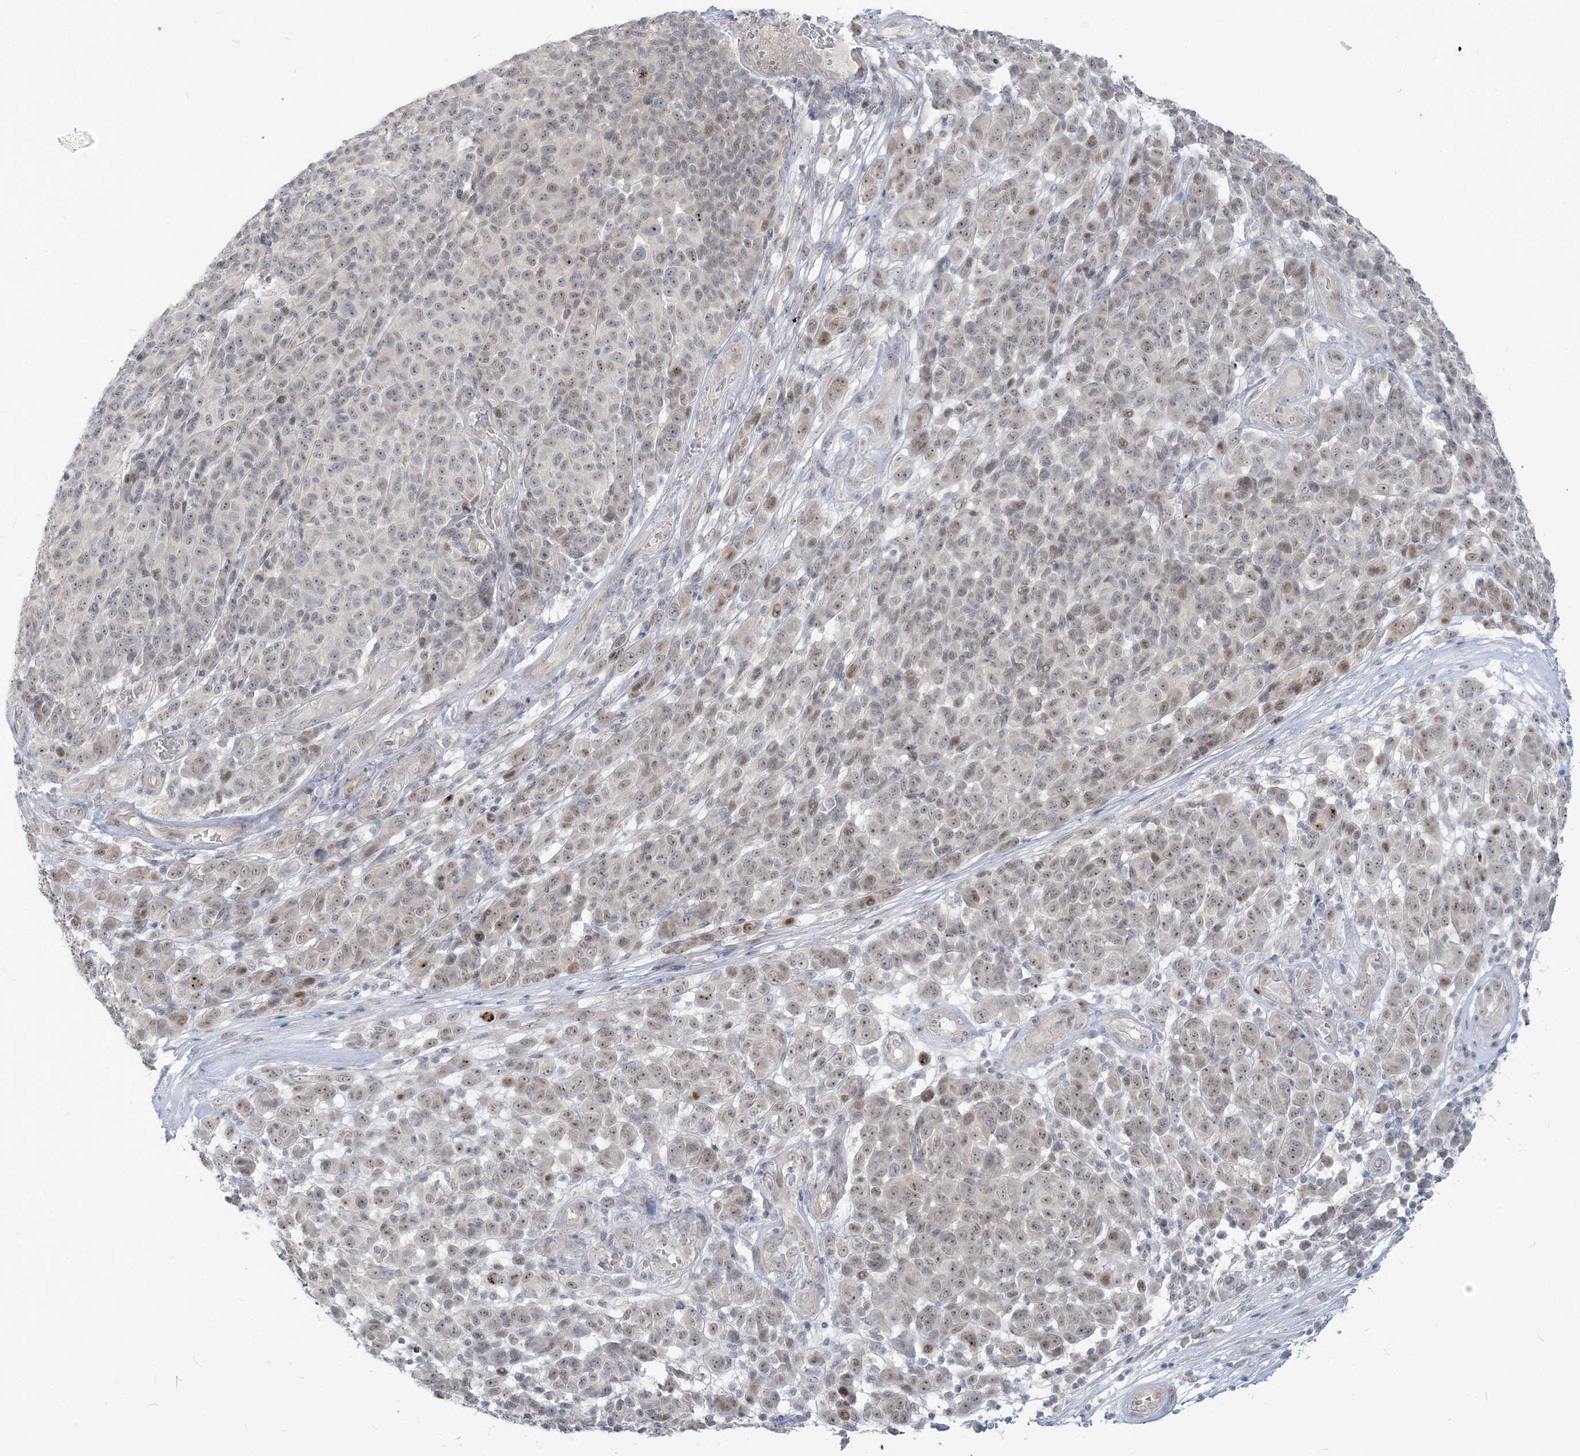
{"staining": {"intensity": "weak", "quantity": "25%-75%", "location": "nuclear"}, "tissue": "melanoma", "cell_type": "Tumor cells", "image_type": "cancer", "snomed": [{"axis": "morphology", "description": "Malignant melanoma, NOS"}, {"axis": "topography", "description": "Skin"}], "caption": "The histopathology image shows immunohistochemical staining of malignant melanoma. There is weak nuclear expression is appreciated in approximately 25%-75% of tumor cells.", "gene": "SDAD1", "patient": {"sex": "male", "age": 49}}